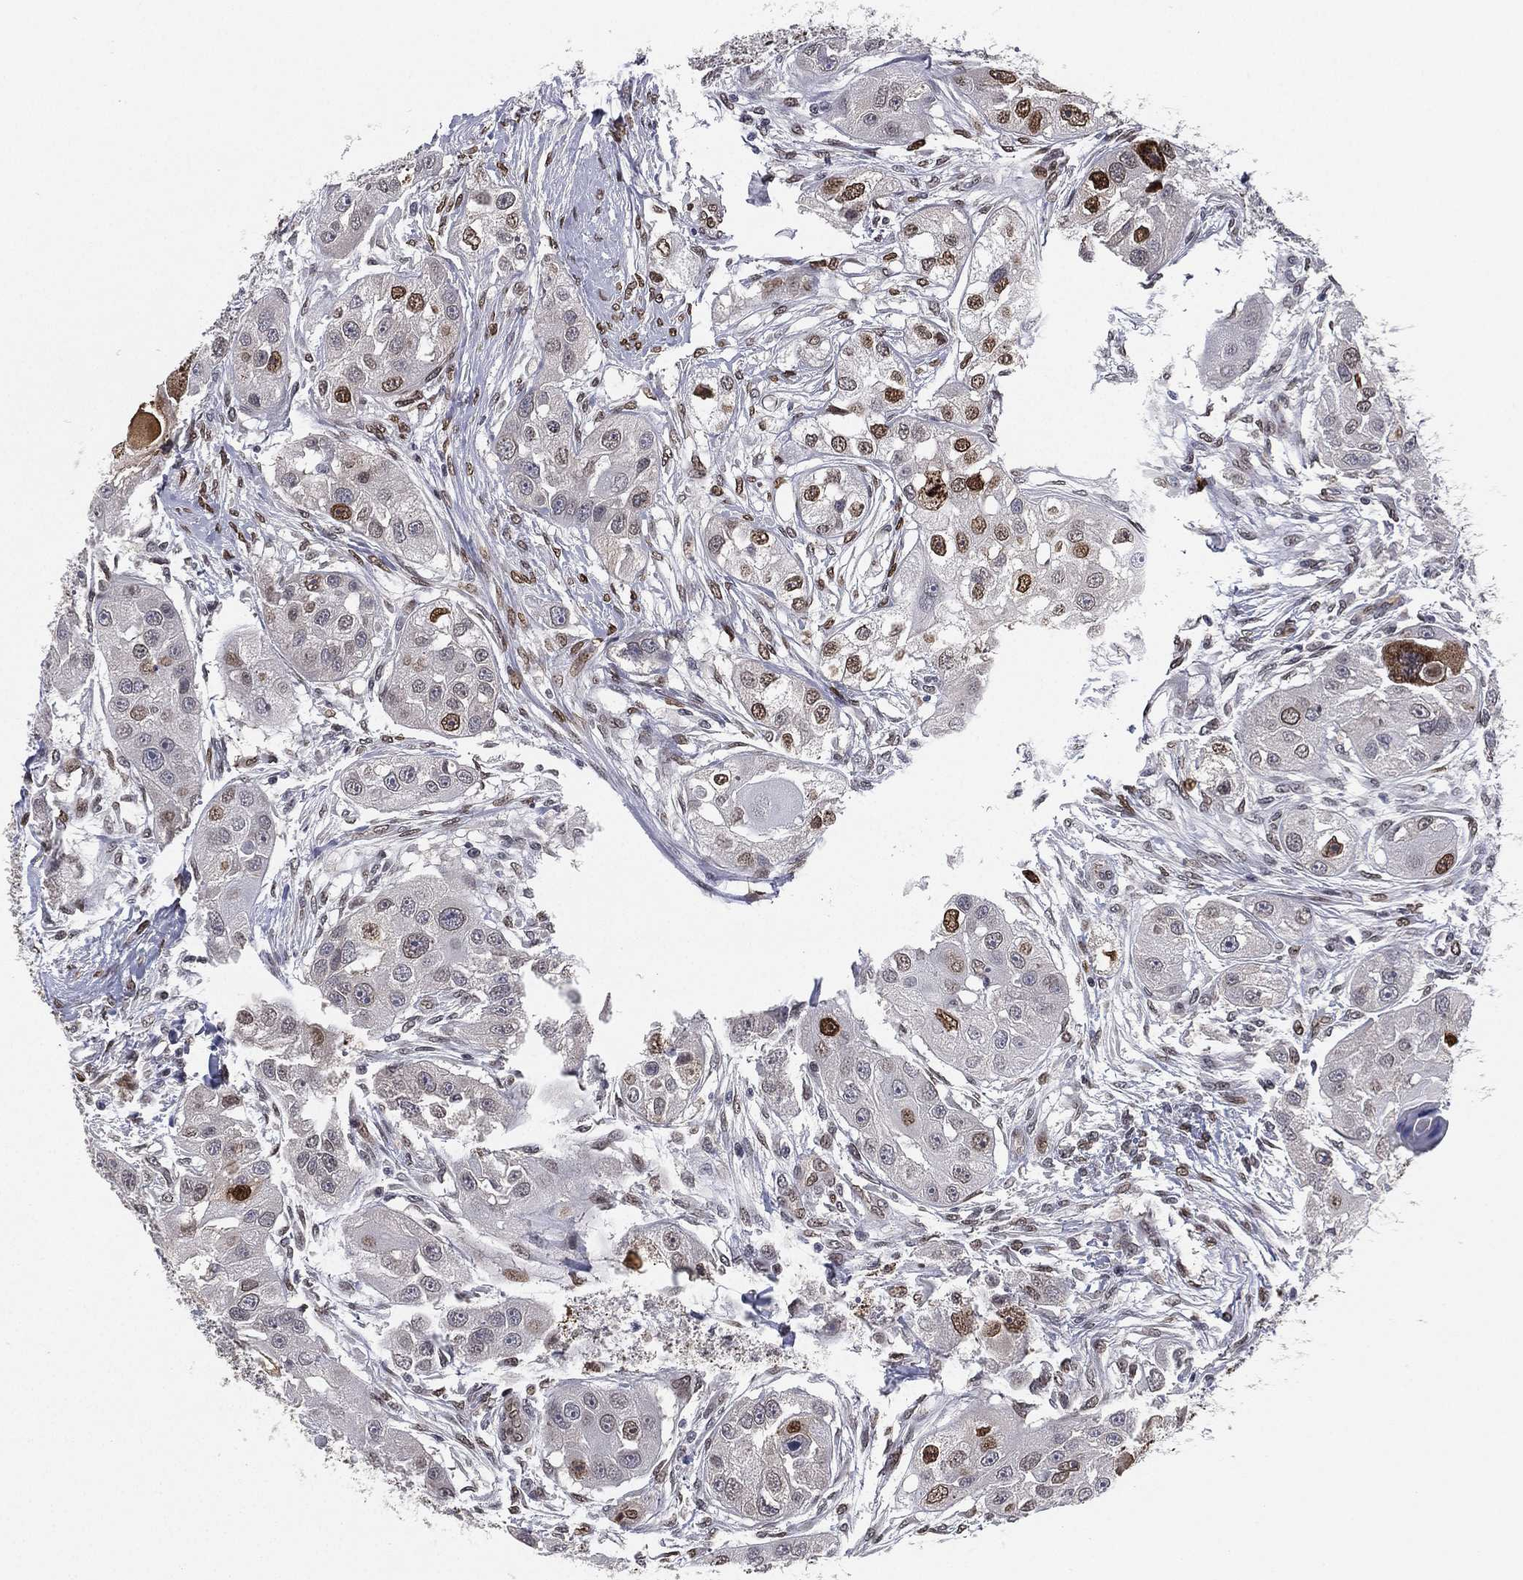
{"staining": {"intensity": "strong", "quantity": "25%-75%", "location": "nuclear"}, "tissue": "head and neck cancer", "cell_type": "Tumor cells", "image_type": "cancer", "snomed": [{"axis": "morphology", "description": "Normal tissue, NOS"}, {"axis": "morphology", "description": "Squamous cell carcinoma, NOS"}, {"axis": "topography", "description": "Skeletal muscle"}, {"axis": "topography", "description": "Head-Neck"}], "caption": "A photomicrograph of human squamous cell carcinoma (head and neck) stained for a protein exhibits strong nuclear brown staining in tumor cells.", "gene": "LMNB1", "patient": {"sex": "male", "age": 51}}